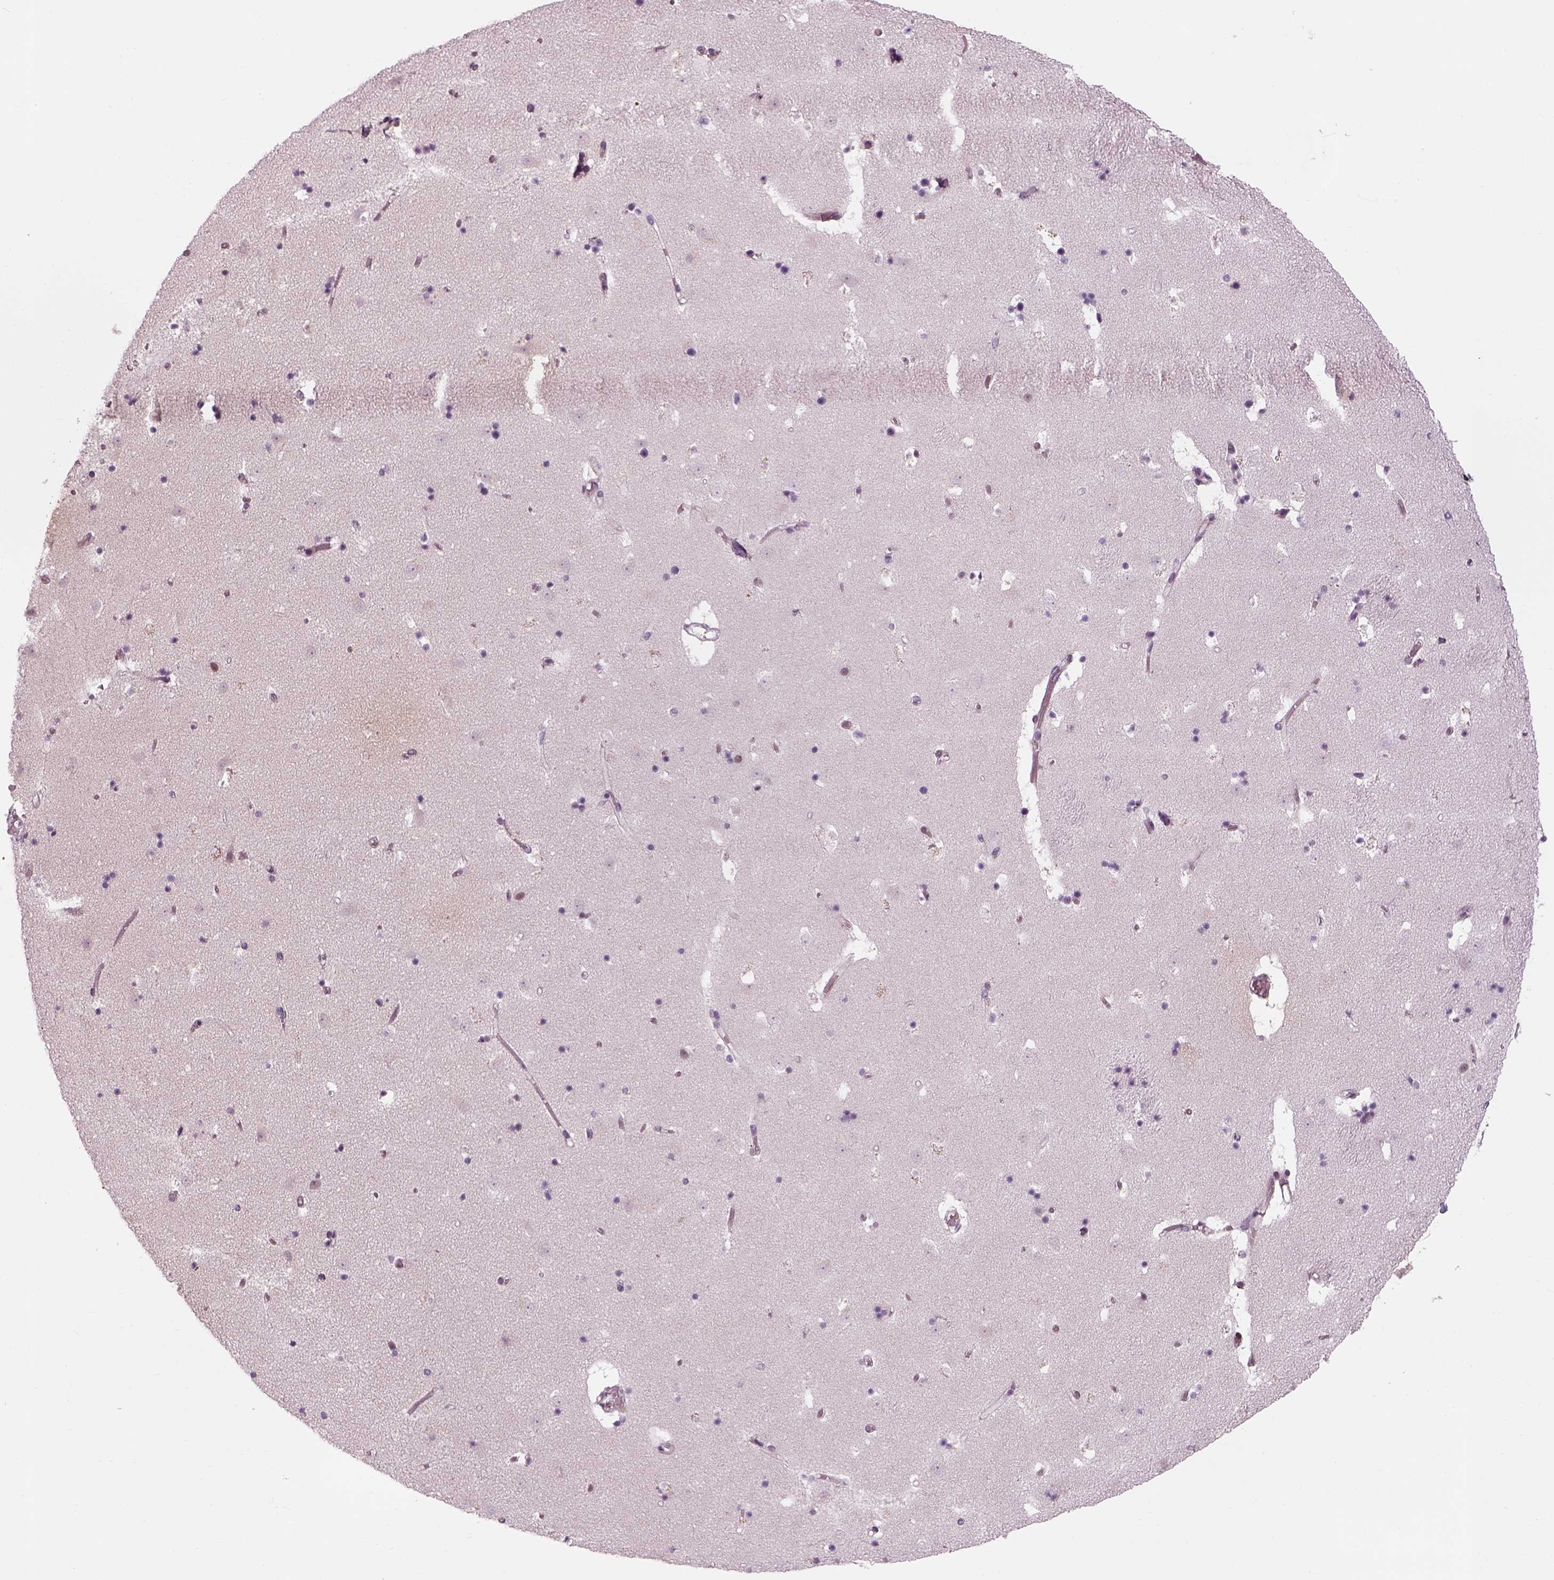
{"staining": {"intensity": "negative", "quantity": "none", "location": "none"}, "tissue": "caudate", "cell_type": "Glial cells", "image_type": "normal", "snomed": [{"axis": "morphology", "description": "Normal tissue, NOS"}, {"axis": "topography", "description": "Lateral ventricle wall"}], "caption": "Glial cells are negative for brown protein staining in benign caudate. (IHC, brightfield microscopy, high magnification).", "gene": "LRRIQ3", "patient": {"sex": "female", "age": 42}}